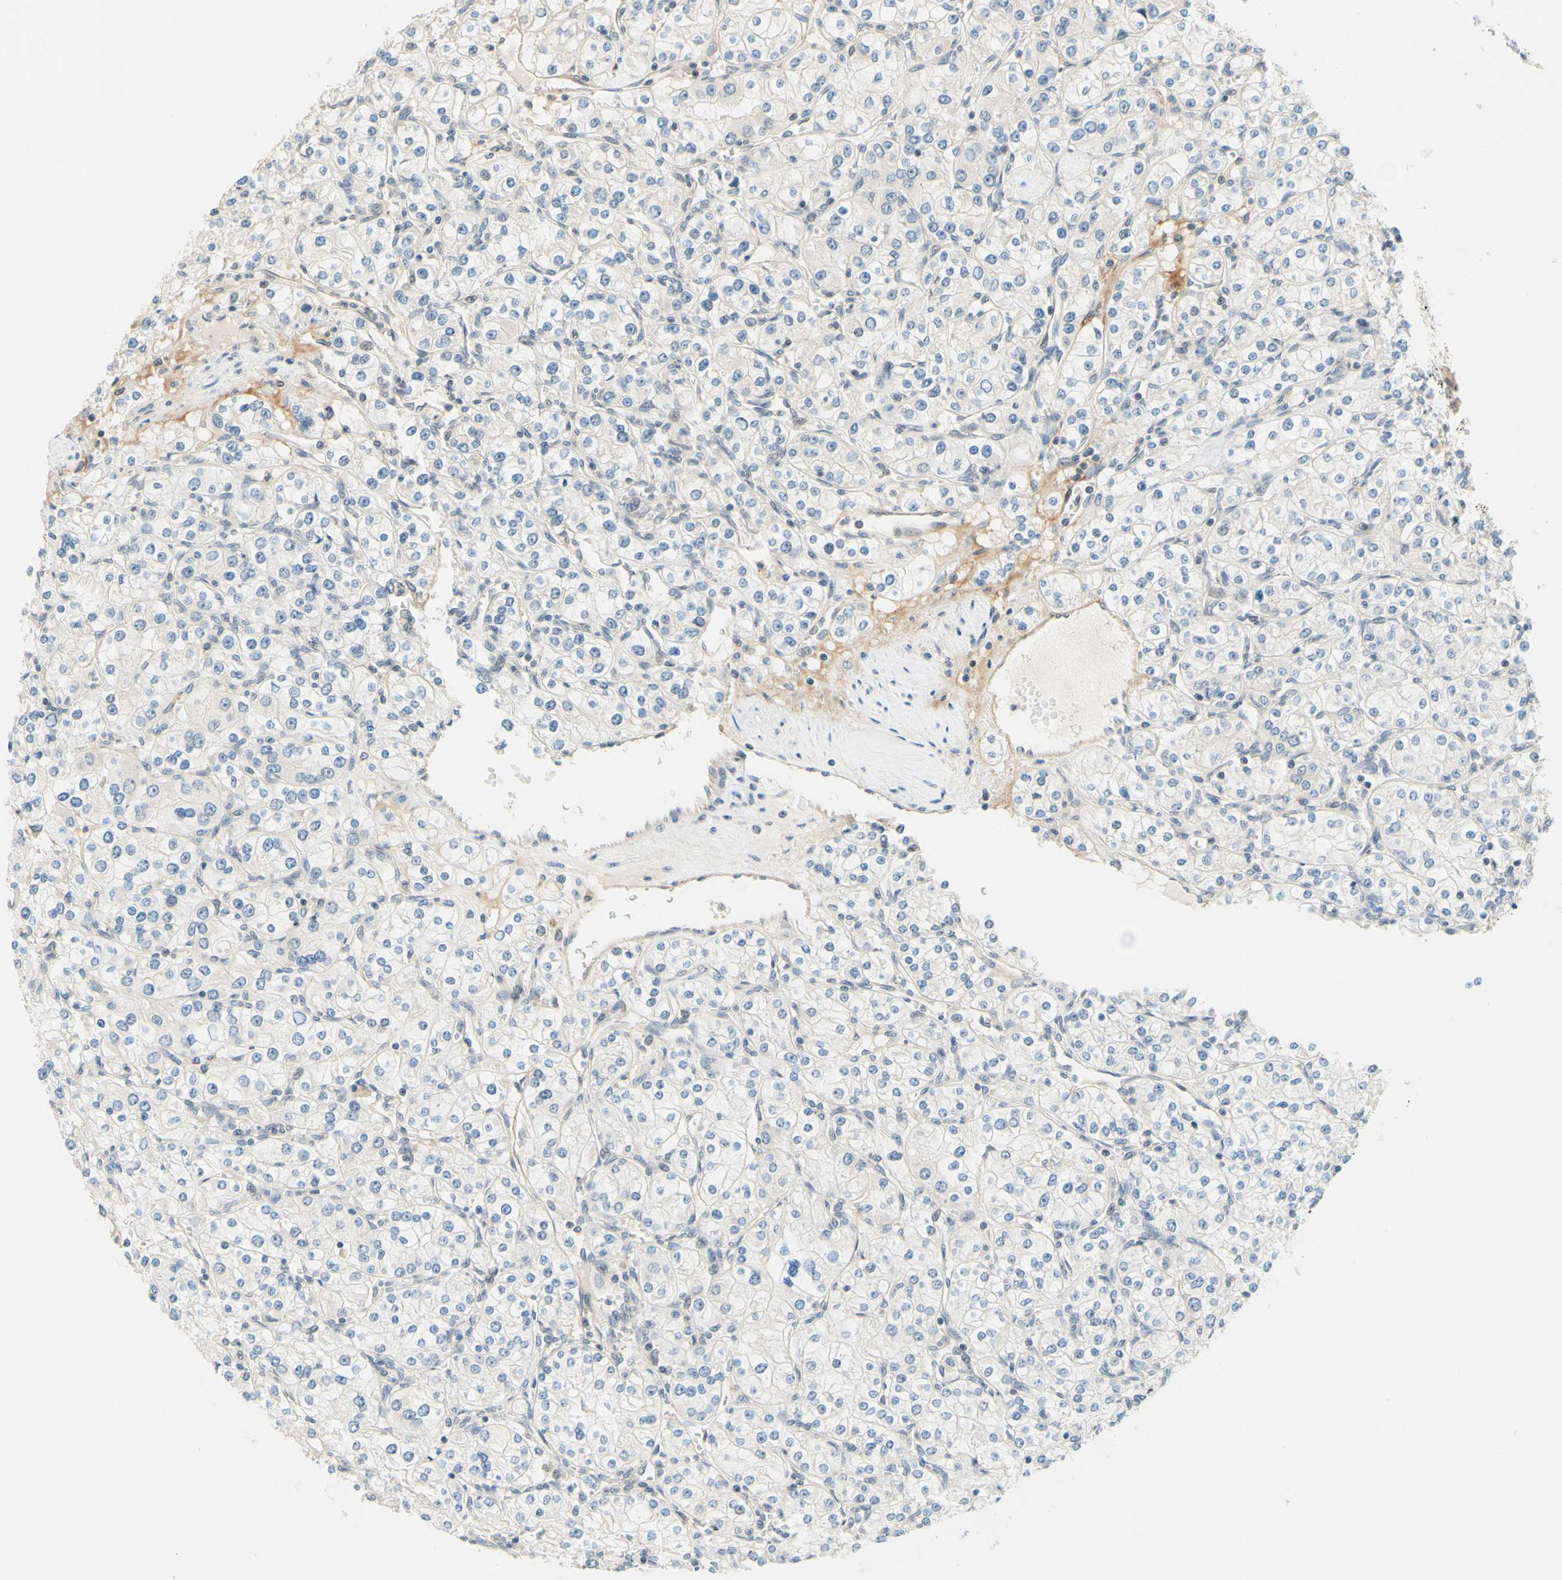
{"staining": {"intensity": "negative", "quantity": "none", "location": "none"}, "tissue": "renal cancer", "cell_type": "Tumor cells", "image_type": "cancer", "snomed": [{"axis": "morphology", "description": "Adenocarcinoma, NOS"}, {"axis": "topography", "description": "Kidney"}], "caption": "Tumor cells are negative for brown protein staining in renal cancer (adenocarcinoma). (Immunohistochemistry (ihc), brightfield microscopy, high magnification).", "gene": "C2CD2L", "patient": {"sex": "male", "age": 77}}